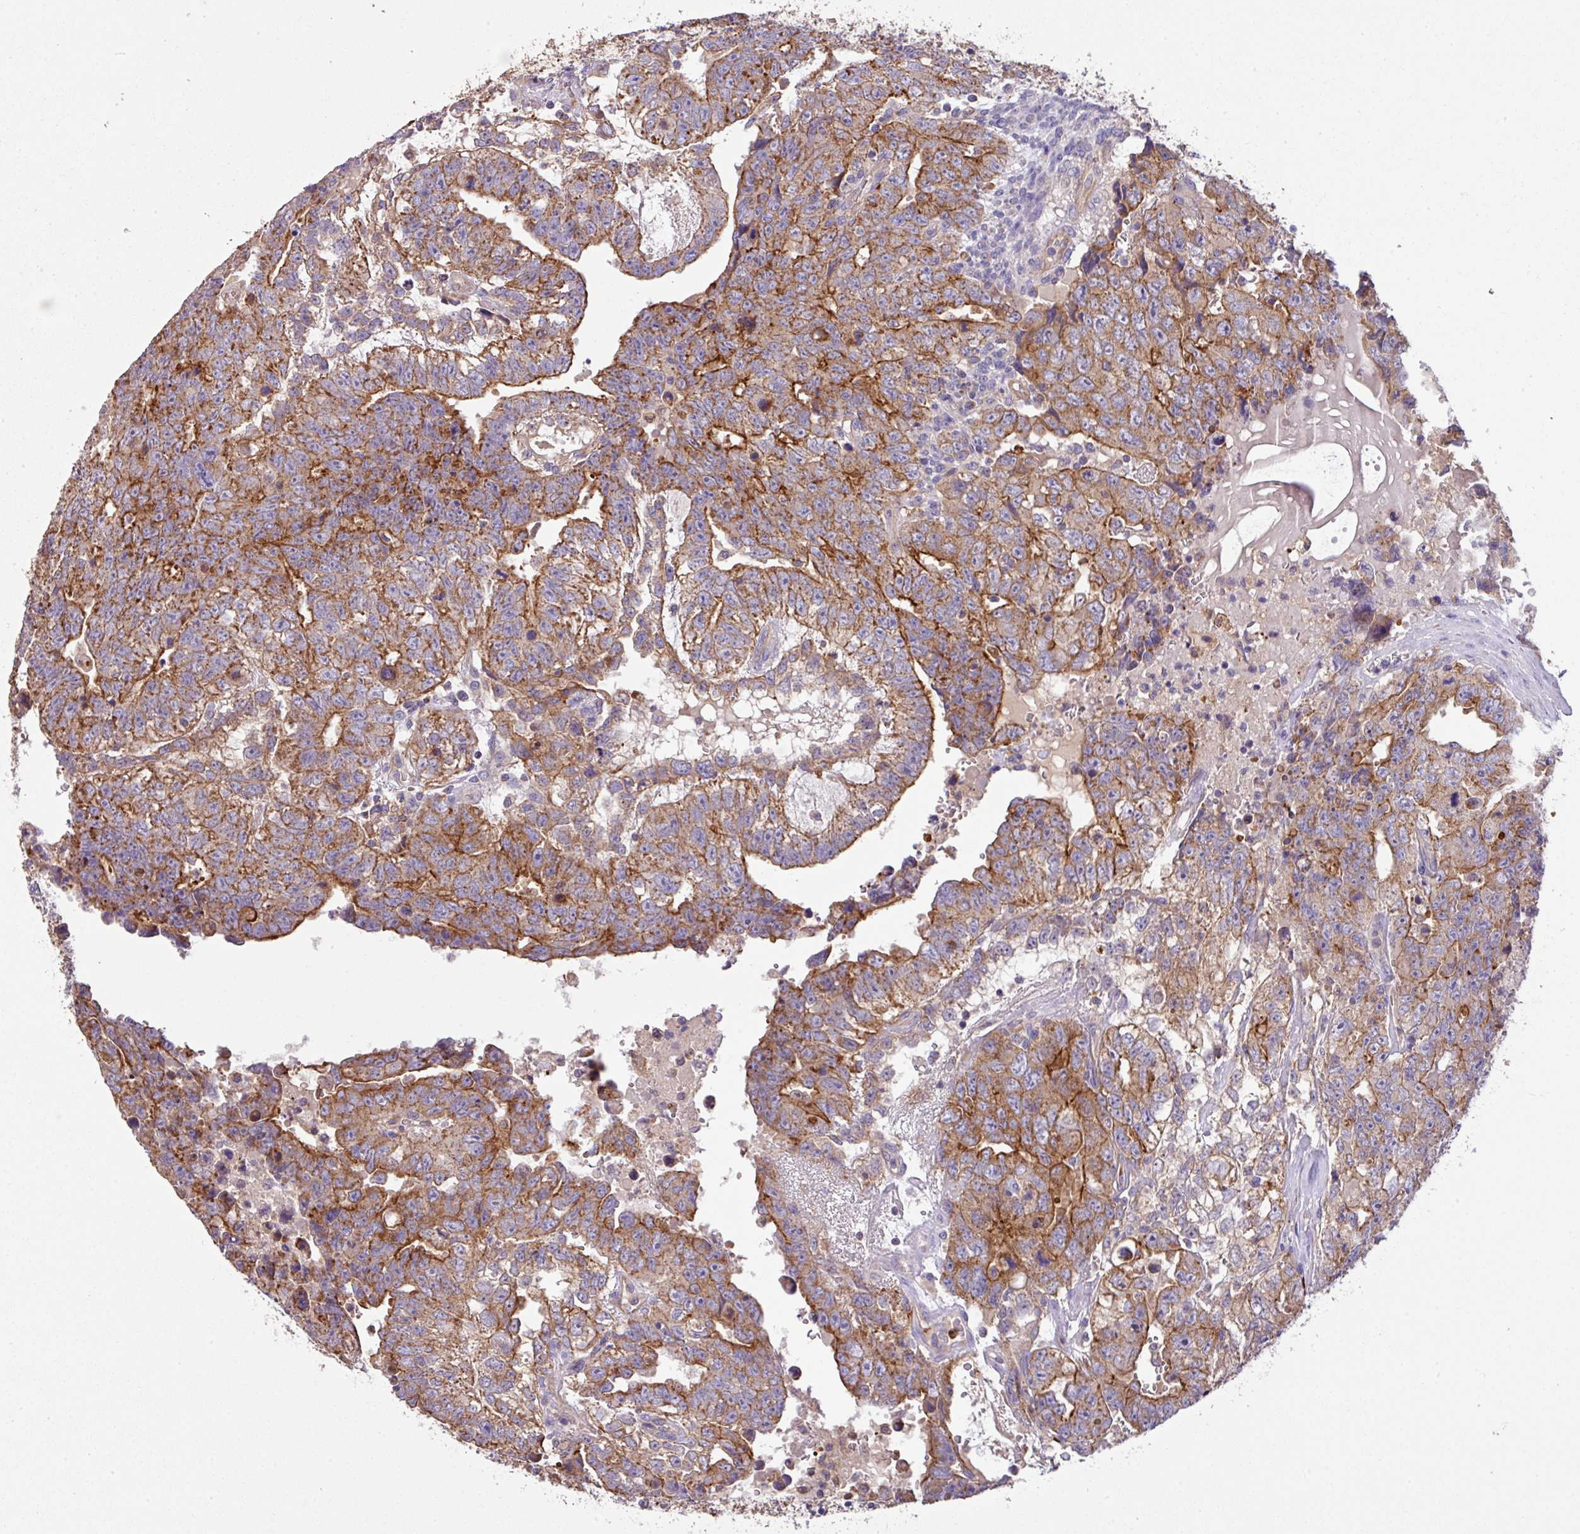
{"staining": {"intensity": "strong", "quantity": ">75%", "location": "cytoplasmic/membranous"}, "tissue": "testis cancer", "cell_type": "Tumor cells", "image_type": "cancer", "snomed": [{"axis": "morphology", "description": "Carcinoma, Embryonal, NOS"}, {"axis": "topography", "description": "Testis"}], "caption": "Immunohistochemical staining of human testis cancer reveals strong cytoplasmic/membranous protein positivity in approximately >75% of tumor cells. The staining is performed using DAB (3,3'-diaminobenzidine) brown chromogen to label protein expression. The nuclei are counter-stained blue using hematoxylin.", "gene": "LRRC53", "patient": {"sex": "male", "age": 24}}